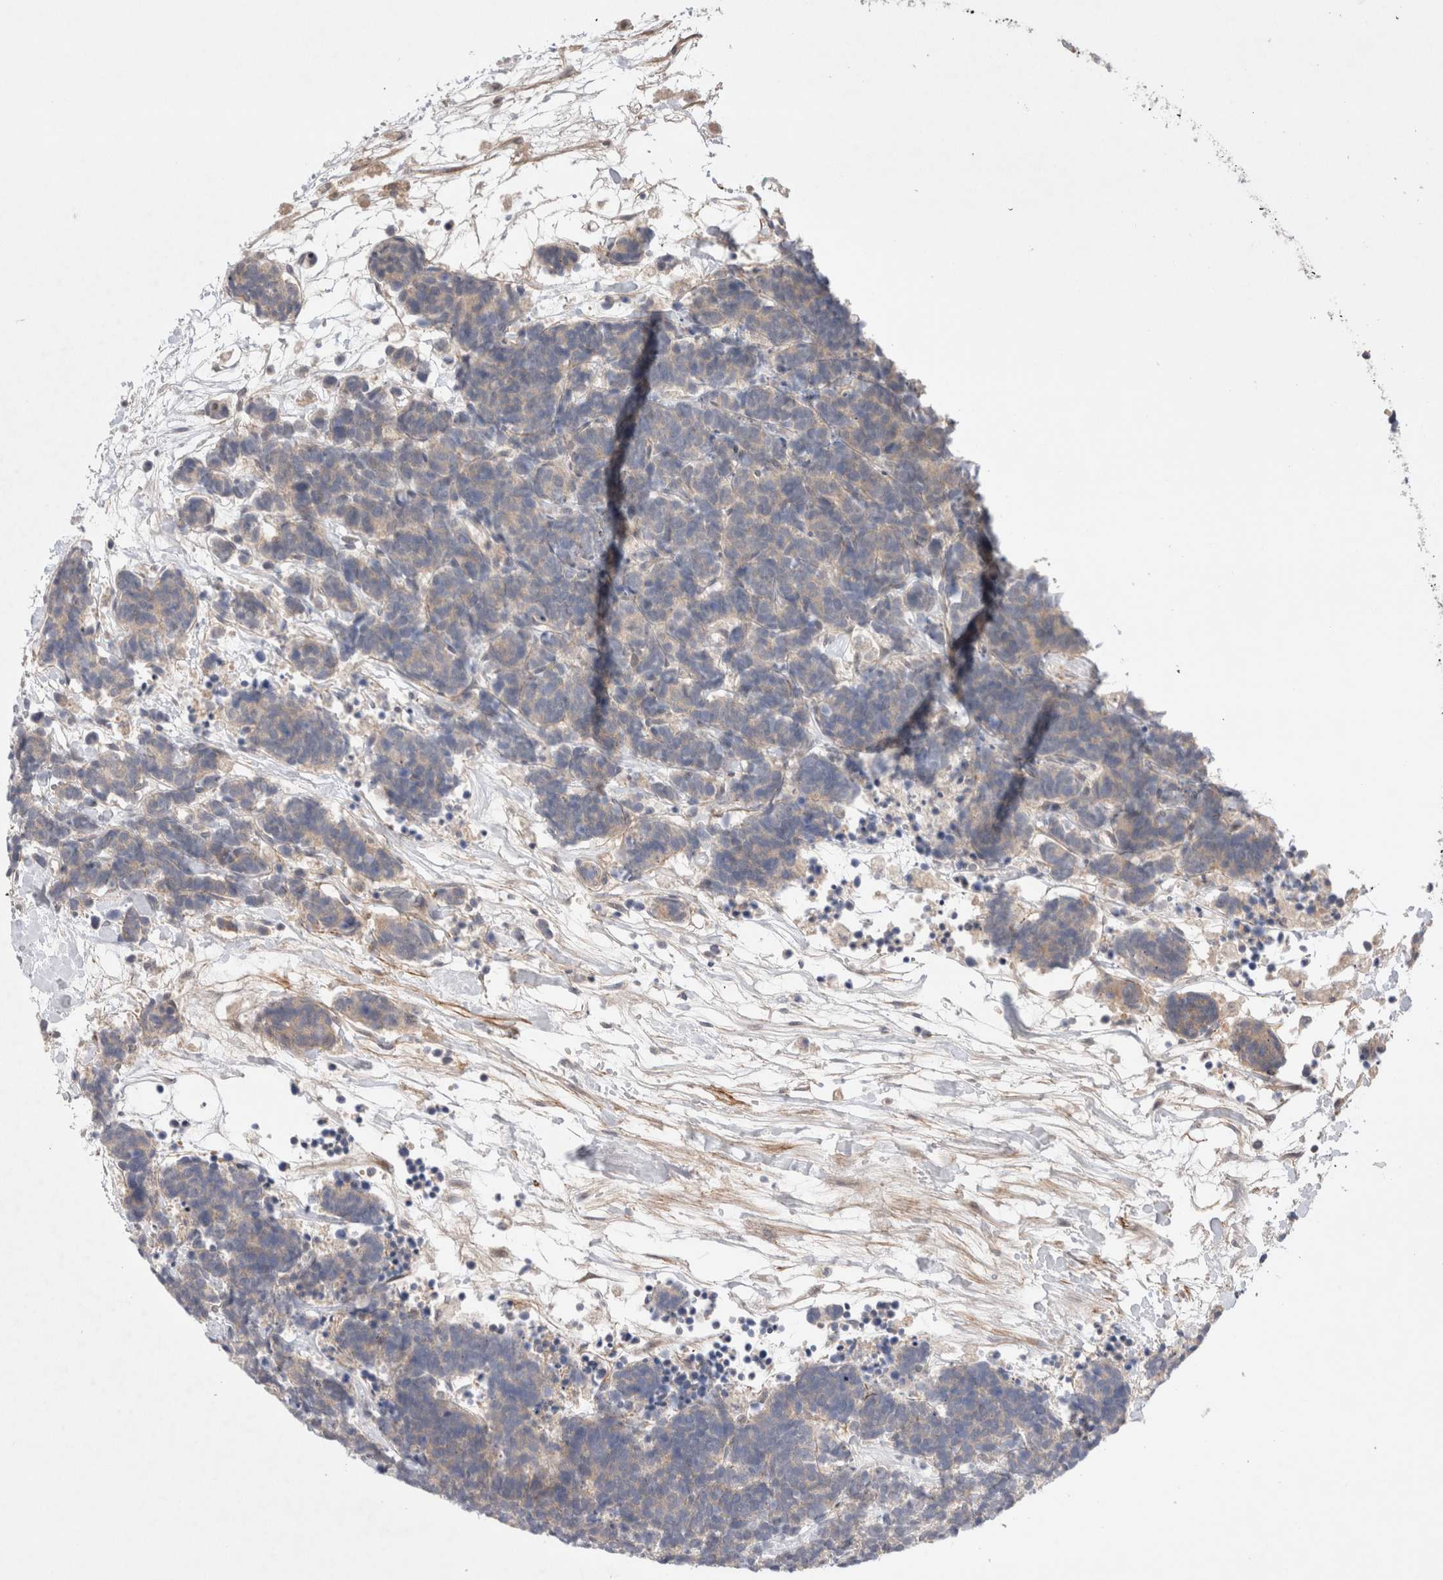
{"staining": {"intensity": "weak", "quantity": "25%-75%", "location": "cytoplasmic/membranous"}, "tissue": "carcinoid", "cell_type": "Tumor cells", "image_type": "cancer", "snomed": [{"axis": "morphology", "description": "Carcinoma, NOS"}, {"axis": "morphology", "description": "Carcinoid, malignant, NOS"}, {"axis": "topography", "description": "Urinary bladder"}], "caption": "Brown immunohistochemical staining in human carcinoid (malignant) reveals weak cytoplasmic/membranous positivity in about 25%-75% of tumor cells. (IHC, brightfield microscopy, high magnification).", "gene": "GSDMB", "patient": {"sex": "male", "age": 57}}